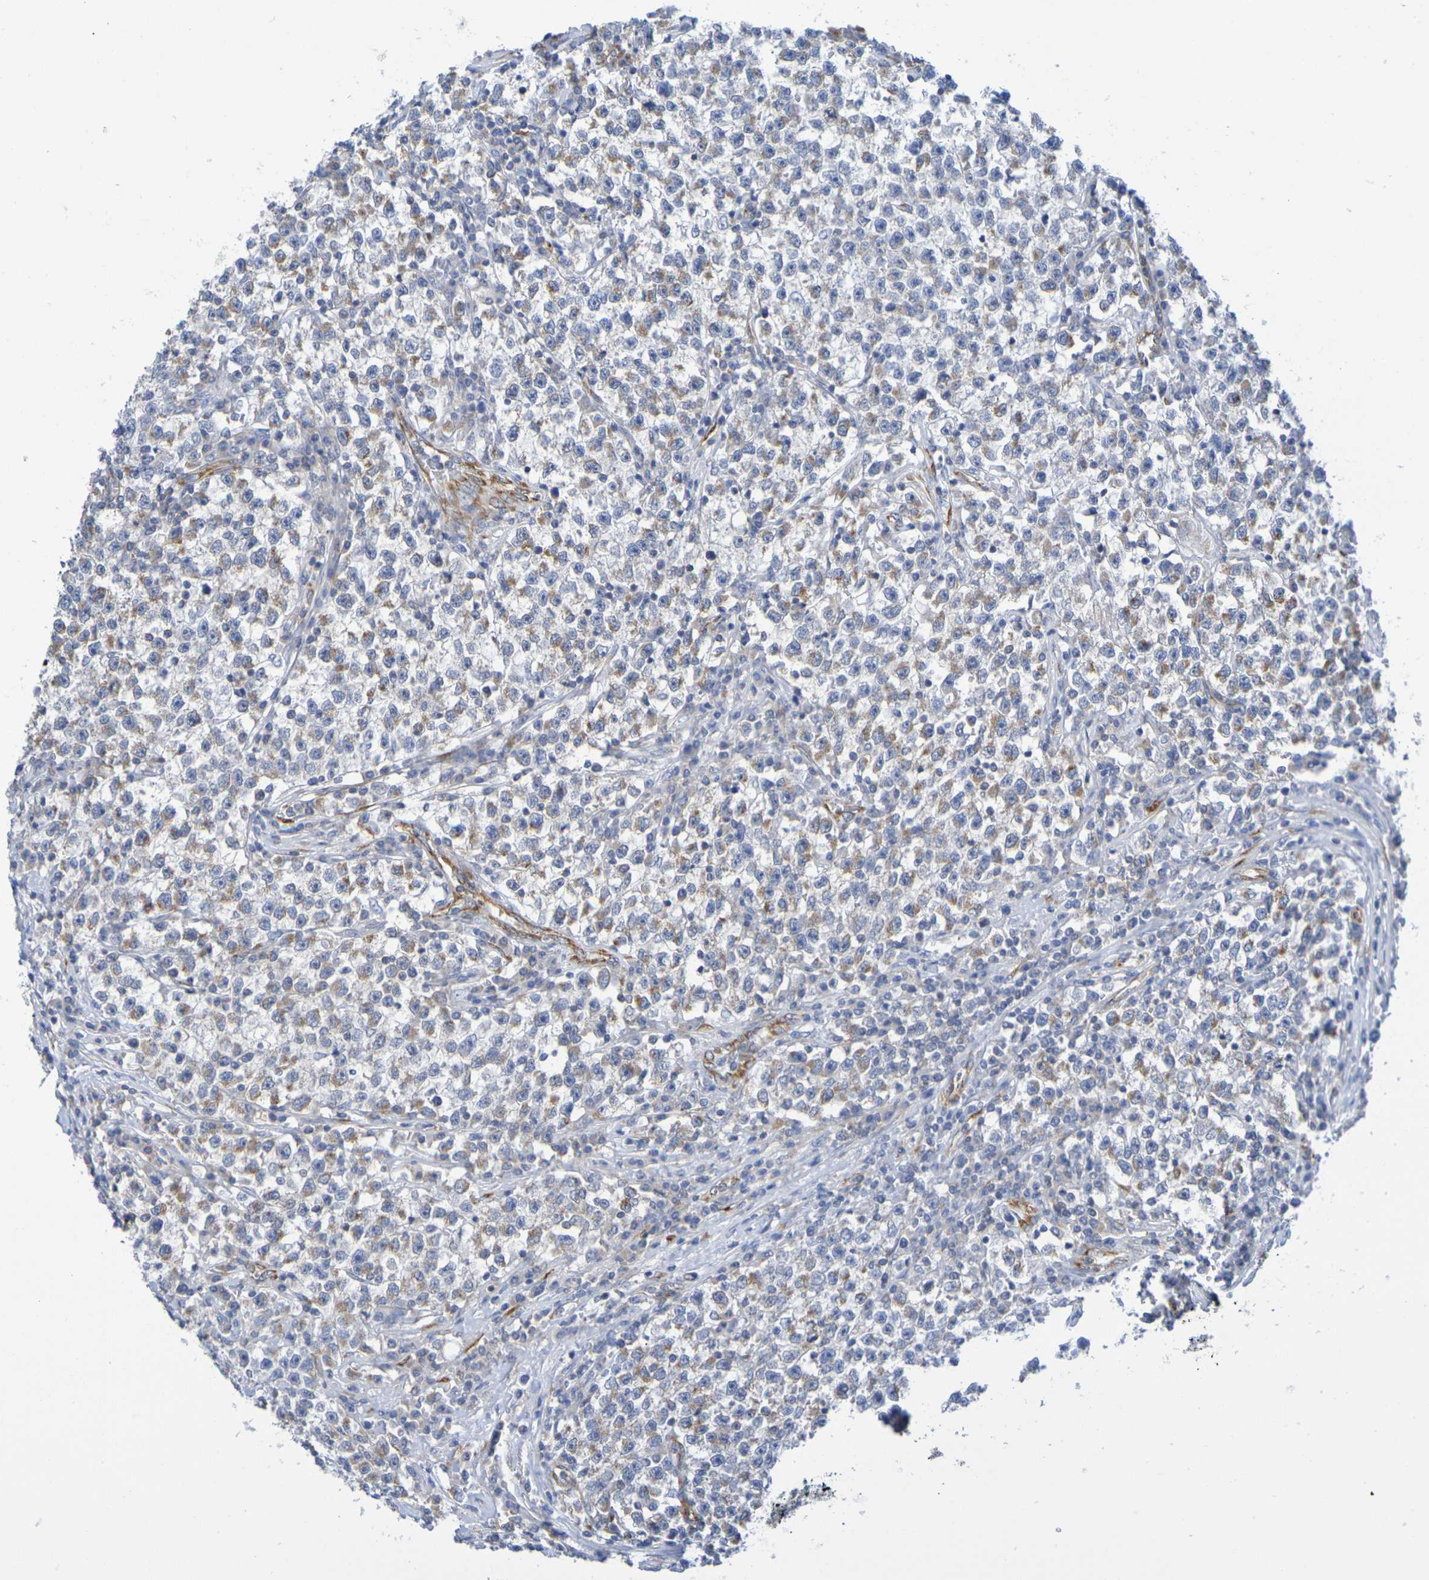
{"staining": {"intensity": "moderate", "quantity": "25%-75%", "location": "cytoplasmic/membranous"}, "tissue": "testis cancer", "cell_type": "Tumor cells", "image_type": "cancer", "snomed": [{"axis": "morphology", "description": "Seminoma, NOS"}, {"axis": "topography", "description": "Testis"}], "caption": "A micrograph of testis cancer (seminoma) stained for a protein reveals moderate cytoplasmic/membranous brown staining in tumor cells. Using DAB (brown) and hematoxylin (blue) stains, captured at high magnification using brightfield microscopy.", "gene": "TMCC3", "patient": {"sex": "male", "age": 22}}